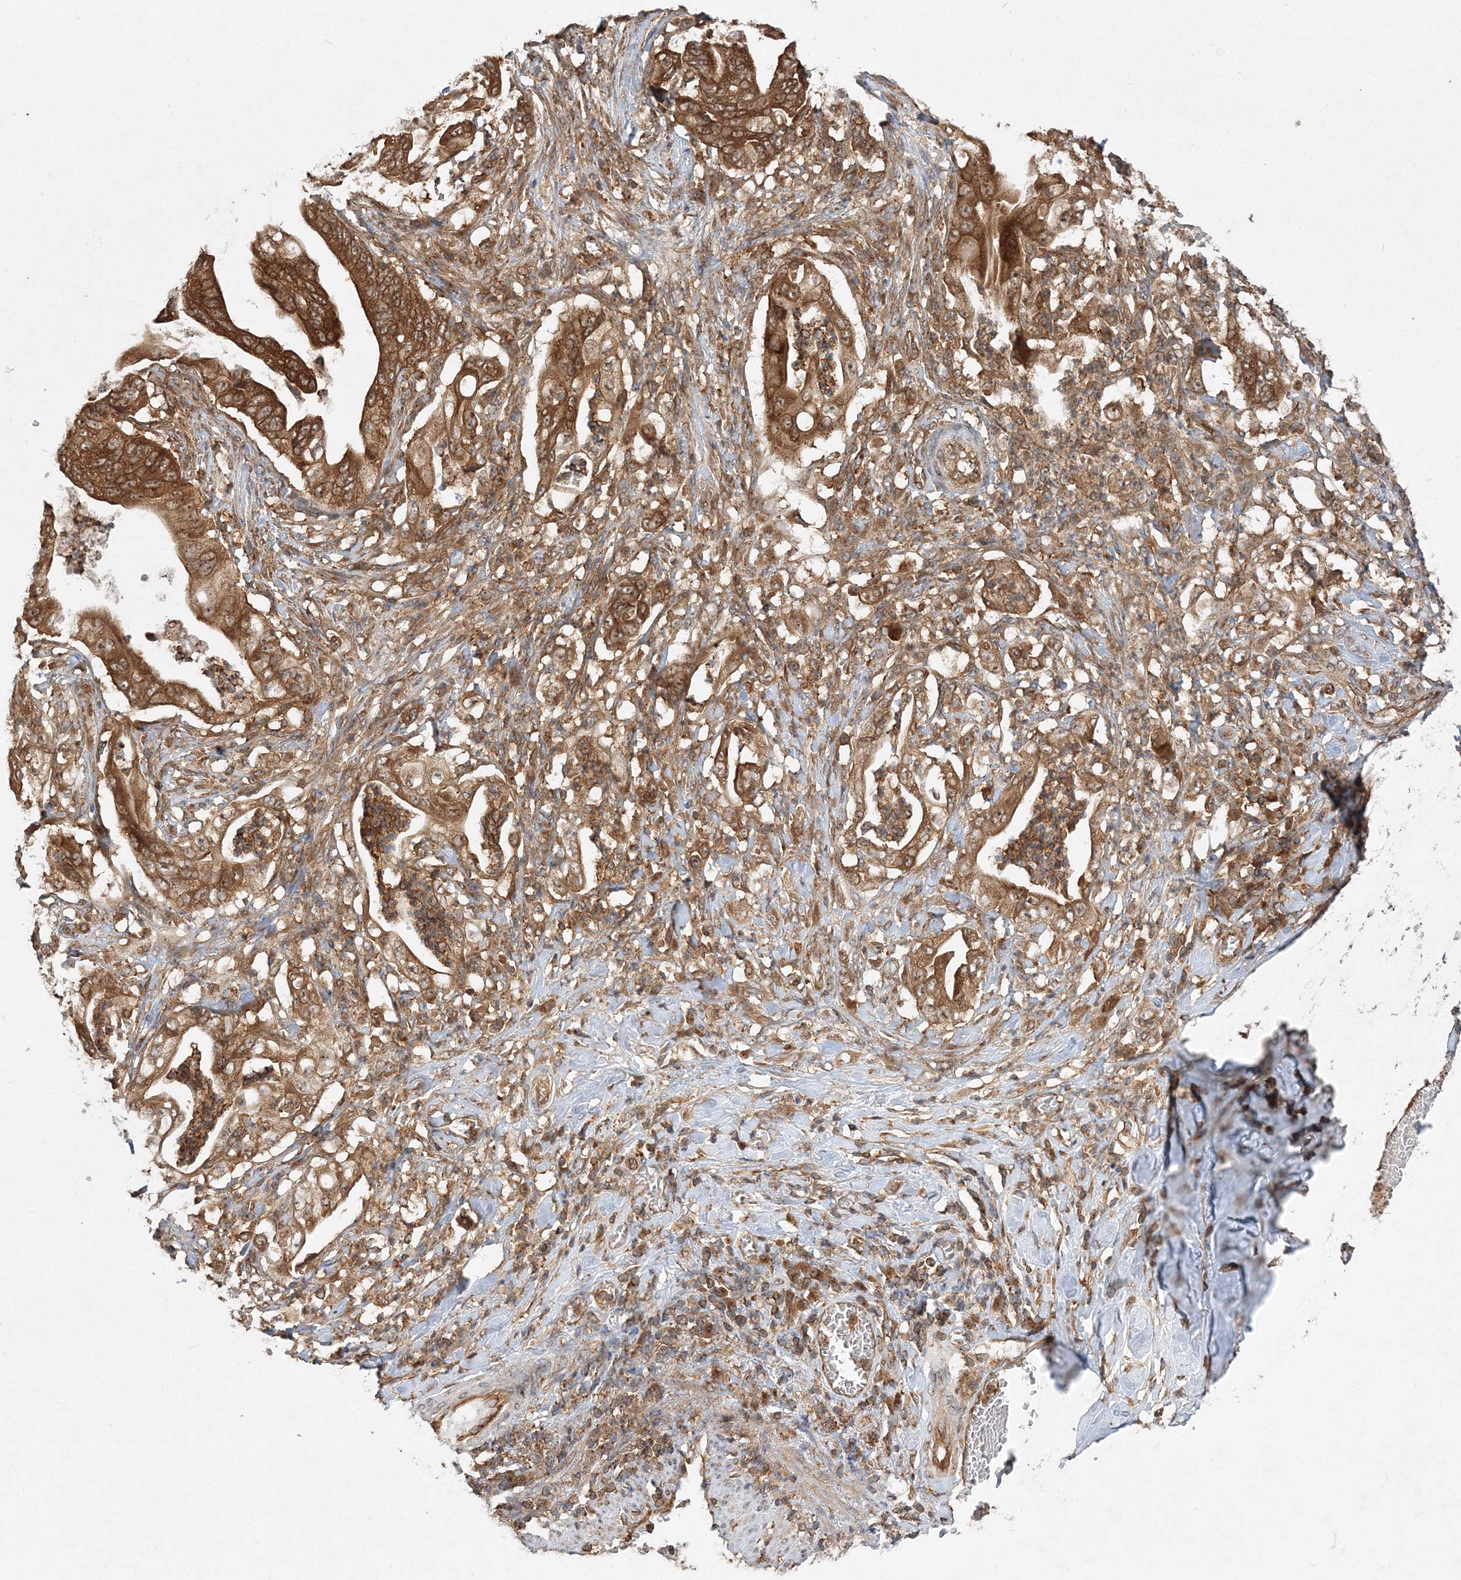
{"staining": {"intensity": "strong", "quantity": ">75%", "location": "cytoplasmic/membranous"}, "tissue": "stomach cancer", "cell_type": "Tumor cells", "image_type": "cancer", "snomed": [{"axis": "morphology", "description": "Adenocarcinoma, NOS"}, {"axis": "topography", "description": "Stomach"}], "caption": "Tumor cells exhibit high levels of strong cytoplasmic/membranous positivity in approximately >75% of cells in adenocarcinoma (stomach).", "gene": "WDR37", "patient": {"sex": "female", "age": 73}}